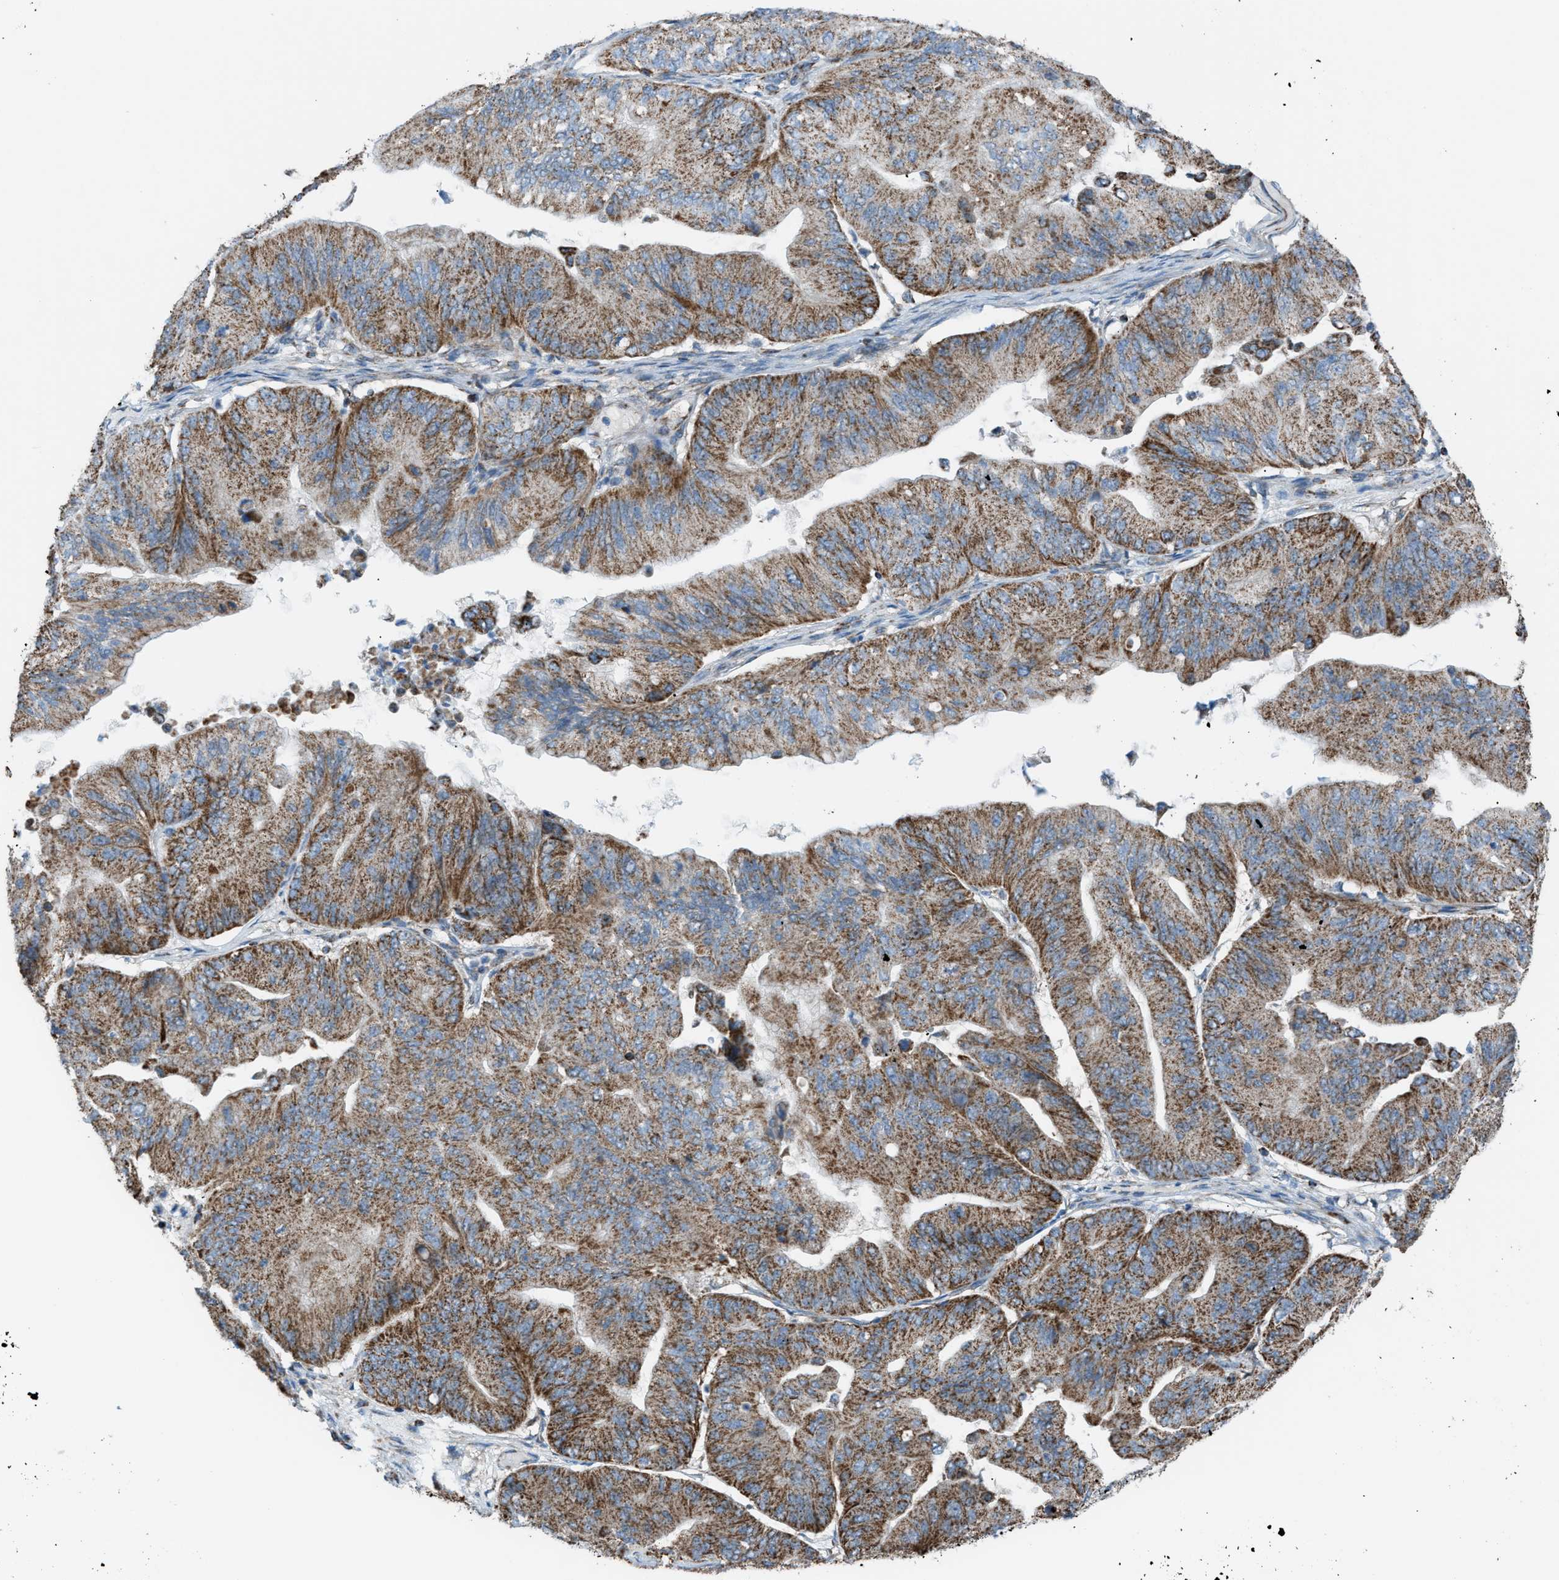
{"staining": {"intensity": "moderate", "quantity": ">75%", "location": "cytoplasmic/membranous"}, "tissue": "ovarian cancer", "cell_type": "Tumor cells", "image_type": "cancer", "snomed": [{"axis": "morphology", "description": "Cystadenocarcinoma, mucinous, NOS"}, {"axis": "topography", "description": "Ovary"}], "caption": "Protein staining of mucinous cystadenocarcinoma (ovarian) tissue demonstrates moderate cytoplasmic/membranous staining in about >75% of tumor cells.", "gene": "SRM", "patient": {"sex": "female", "age": 61}}